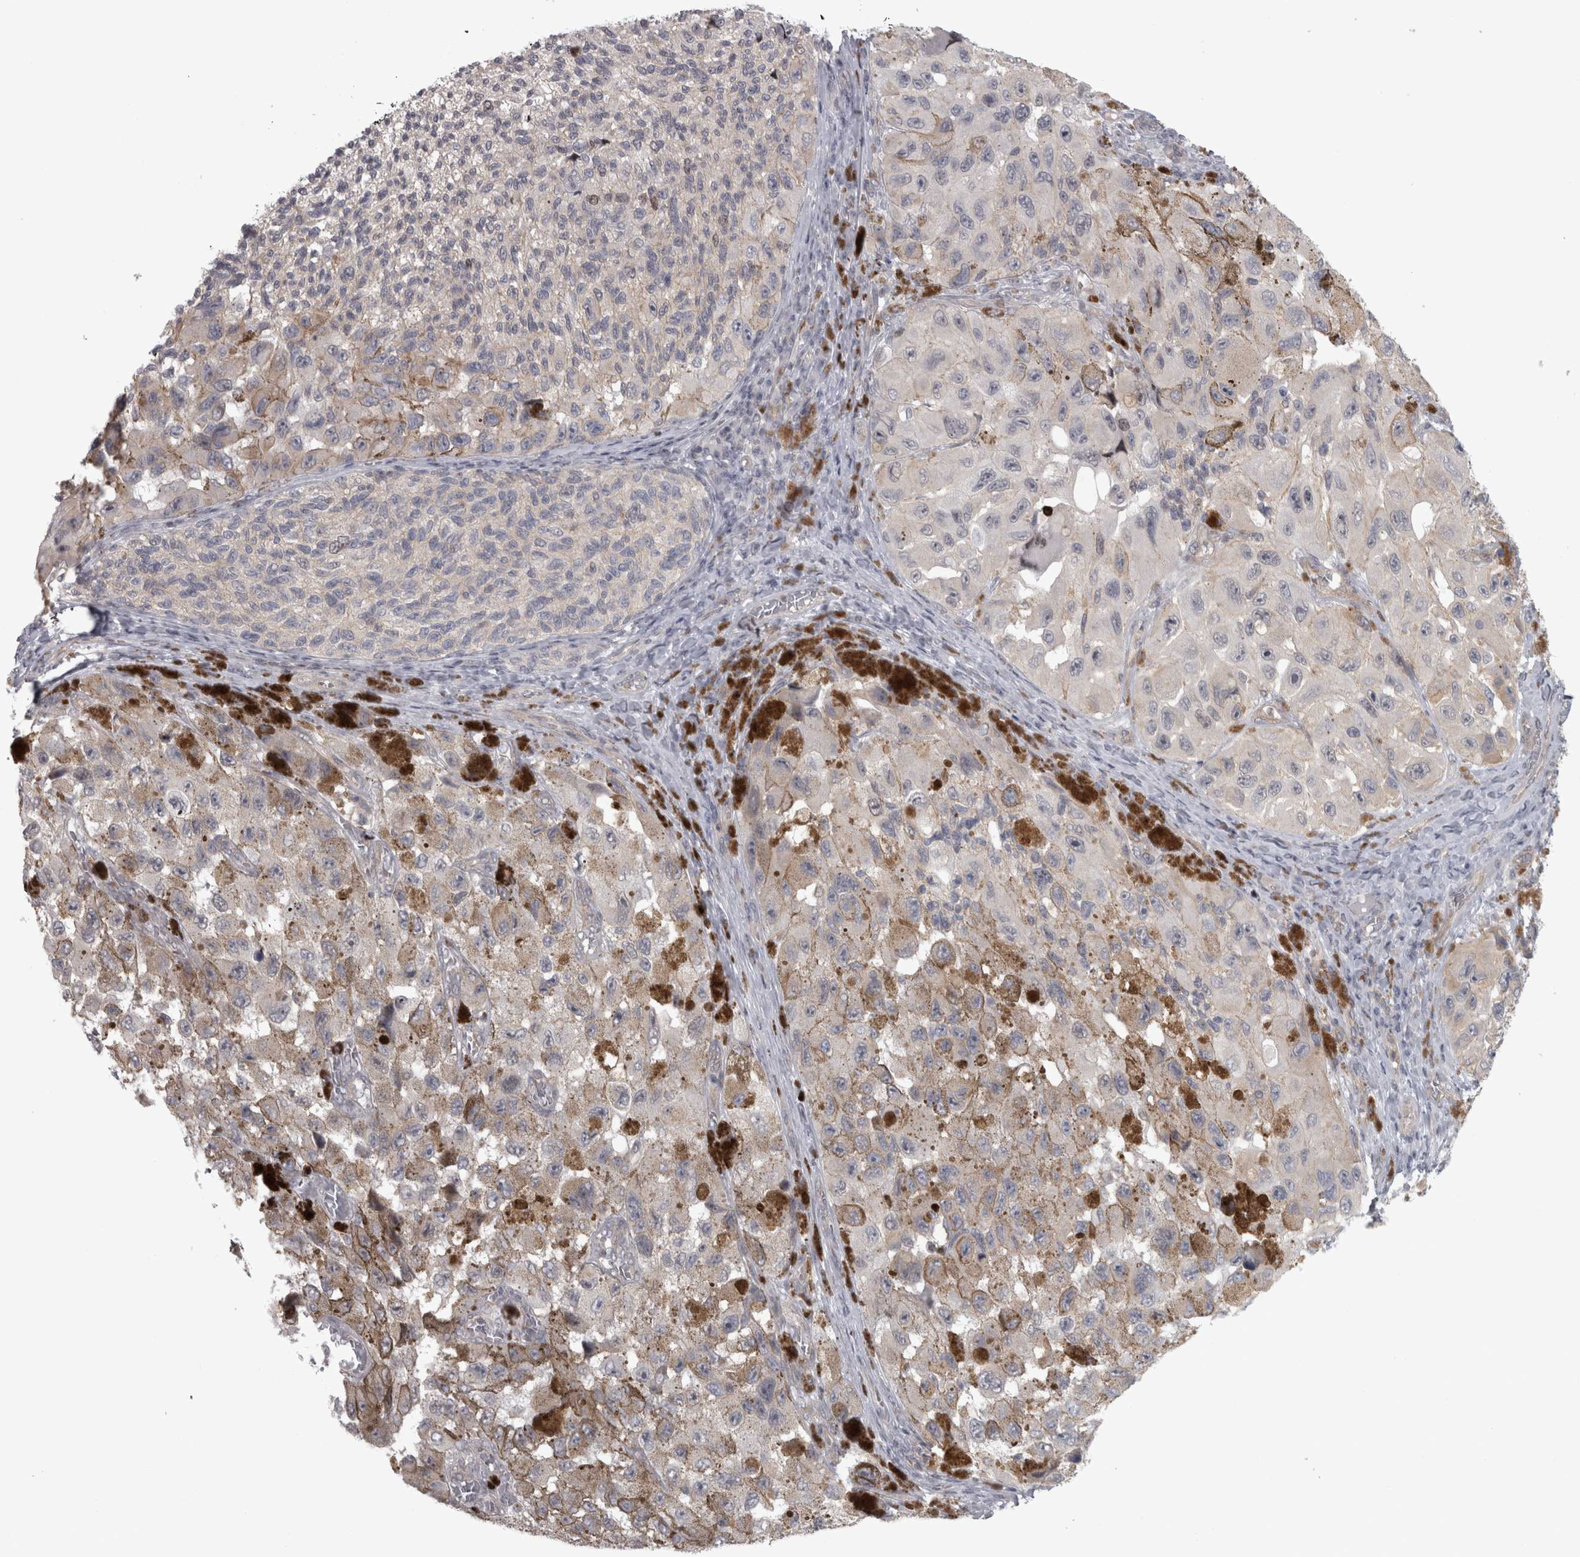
{"staining": {"intensity": "negative", "quantity": "none", "location": "none"}, "tissue": "melanoma", "cell_type": "Tumor cells", "image_type": "cancer", "snomed": [{"axis": "morphology", "description": "Malignant melanoma, NOS"}, {"axis": "topography", "description": "Skin"}], "caption": "There is no significant expression in tumor cells of malignant melanoma.", "gene": "PPP1R12B", "patient": {"sex": "female", "age": 73}}